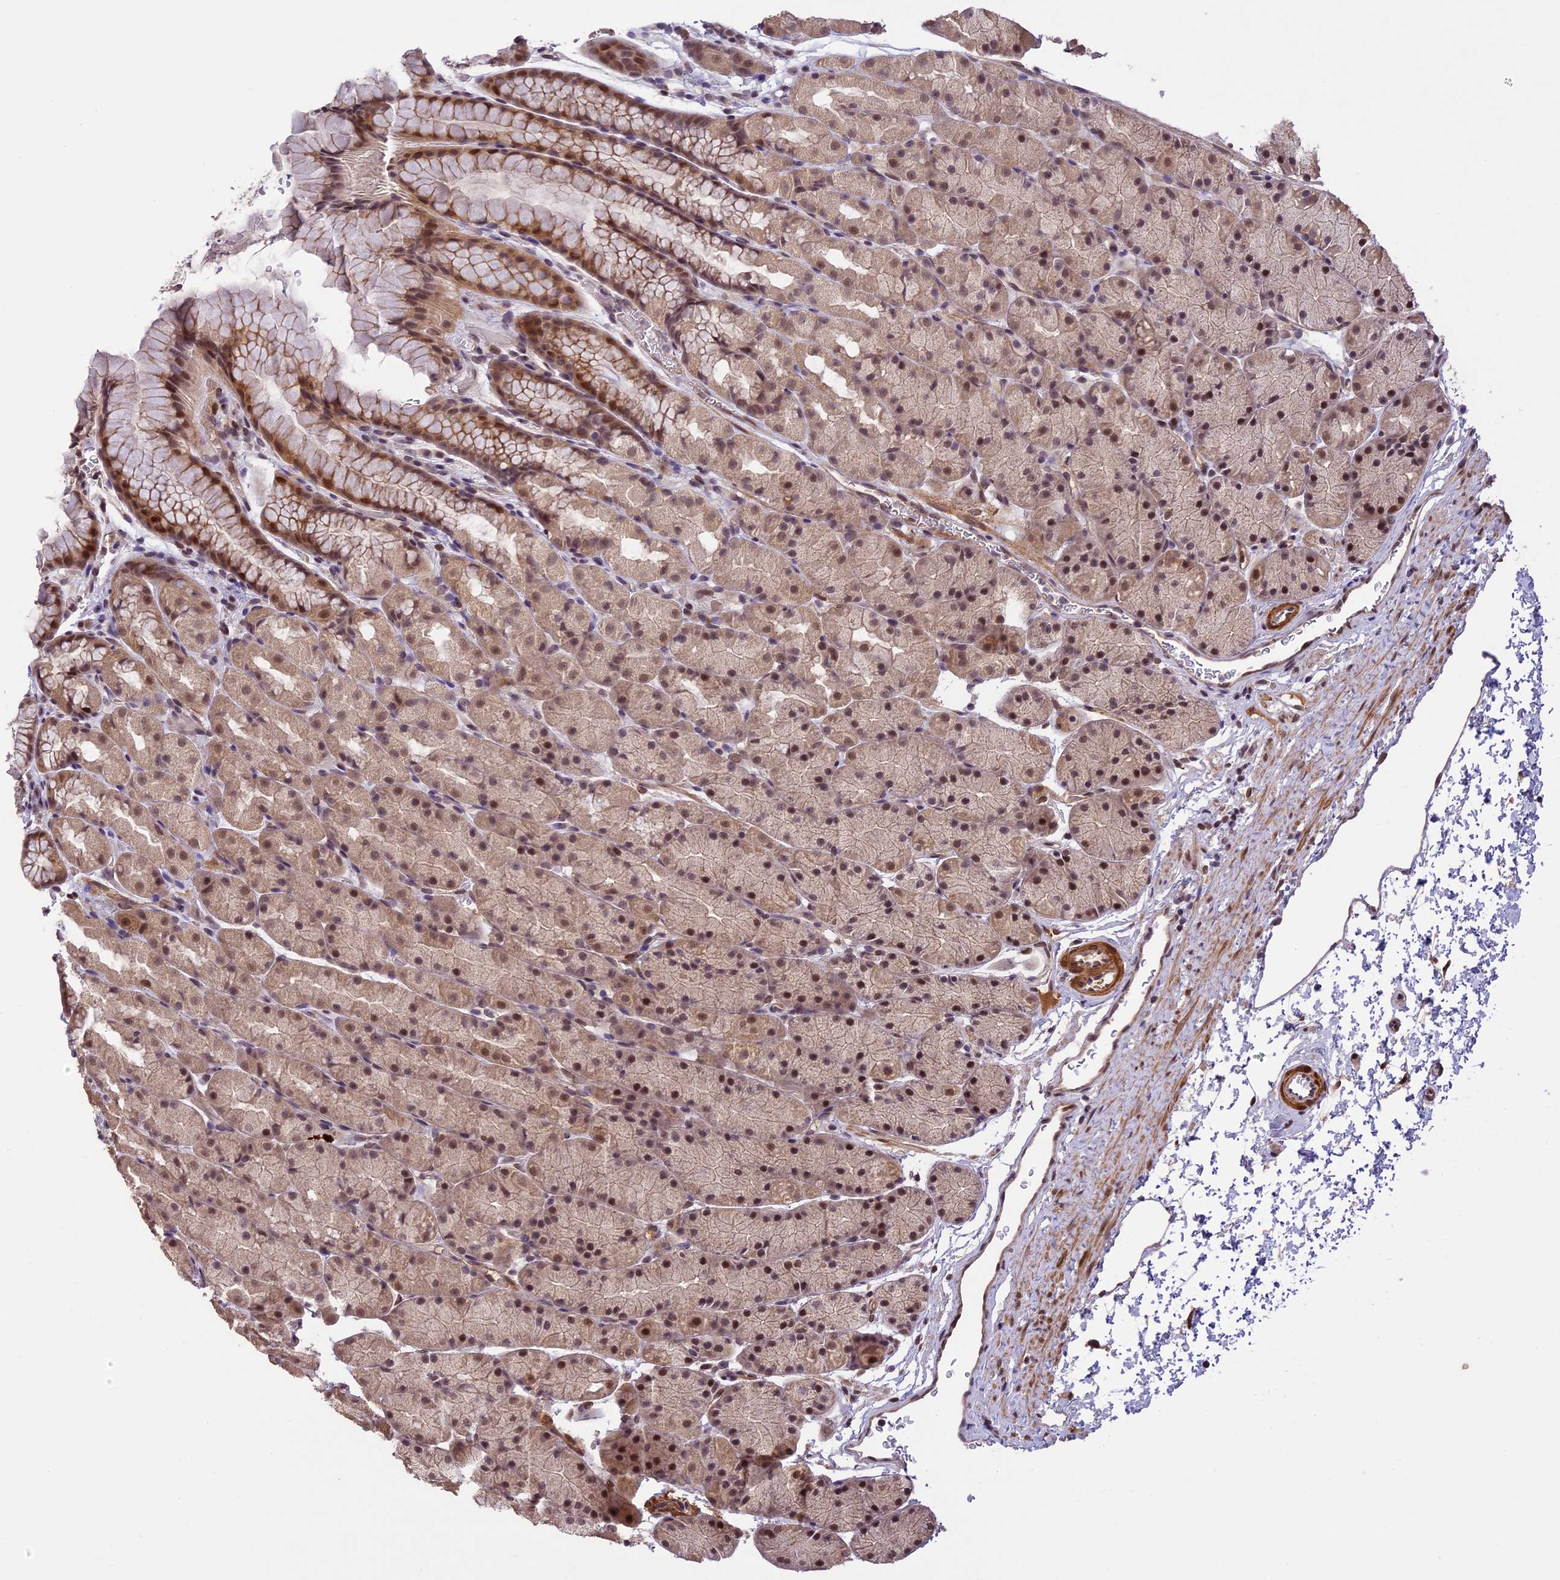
{"staining": {"intensity": "moderate", "quantity": ">75%", "location": "cytoplasmic/membranous,nuclear"}, "tissue": "stomach", "cell_type": "Glandular cells", "image_type": "normal", "snomed": [{"axis": "morphology", "description": "Normal tissue, NOS"}, {"axis": "topography", "description": "Stomach, upper"}, {"axis": "topography", "description": "Stomach"}], "caption": "DAB immunohistochemical staining of unremarkable stomach displays moderate cytoplasmic/membranous,nuclear protein positivity in about >75% of glandular cells.", "gene": "PRELID2", "patient": {"sex": "male", "age": 47}}